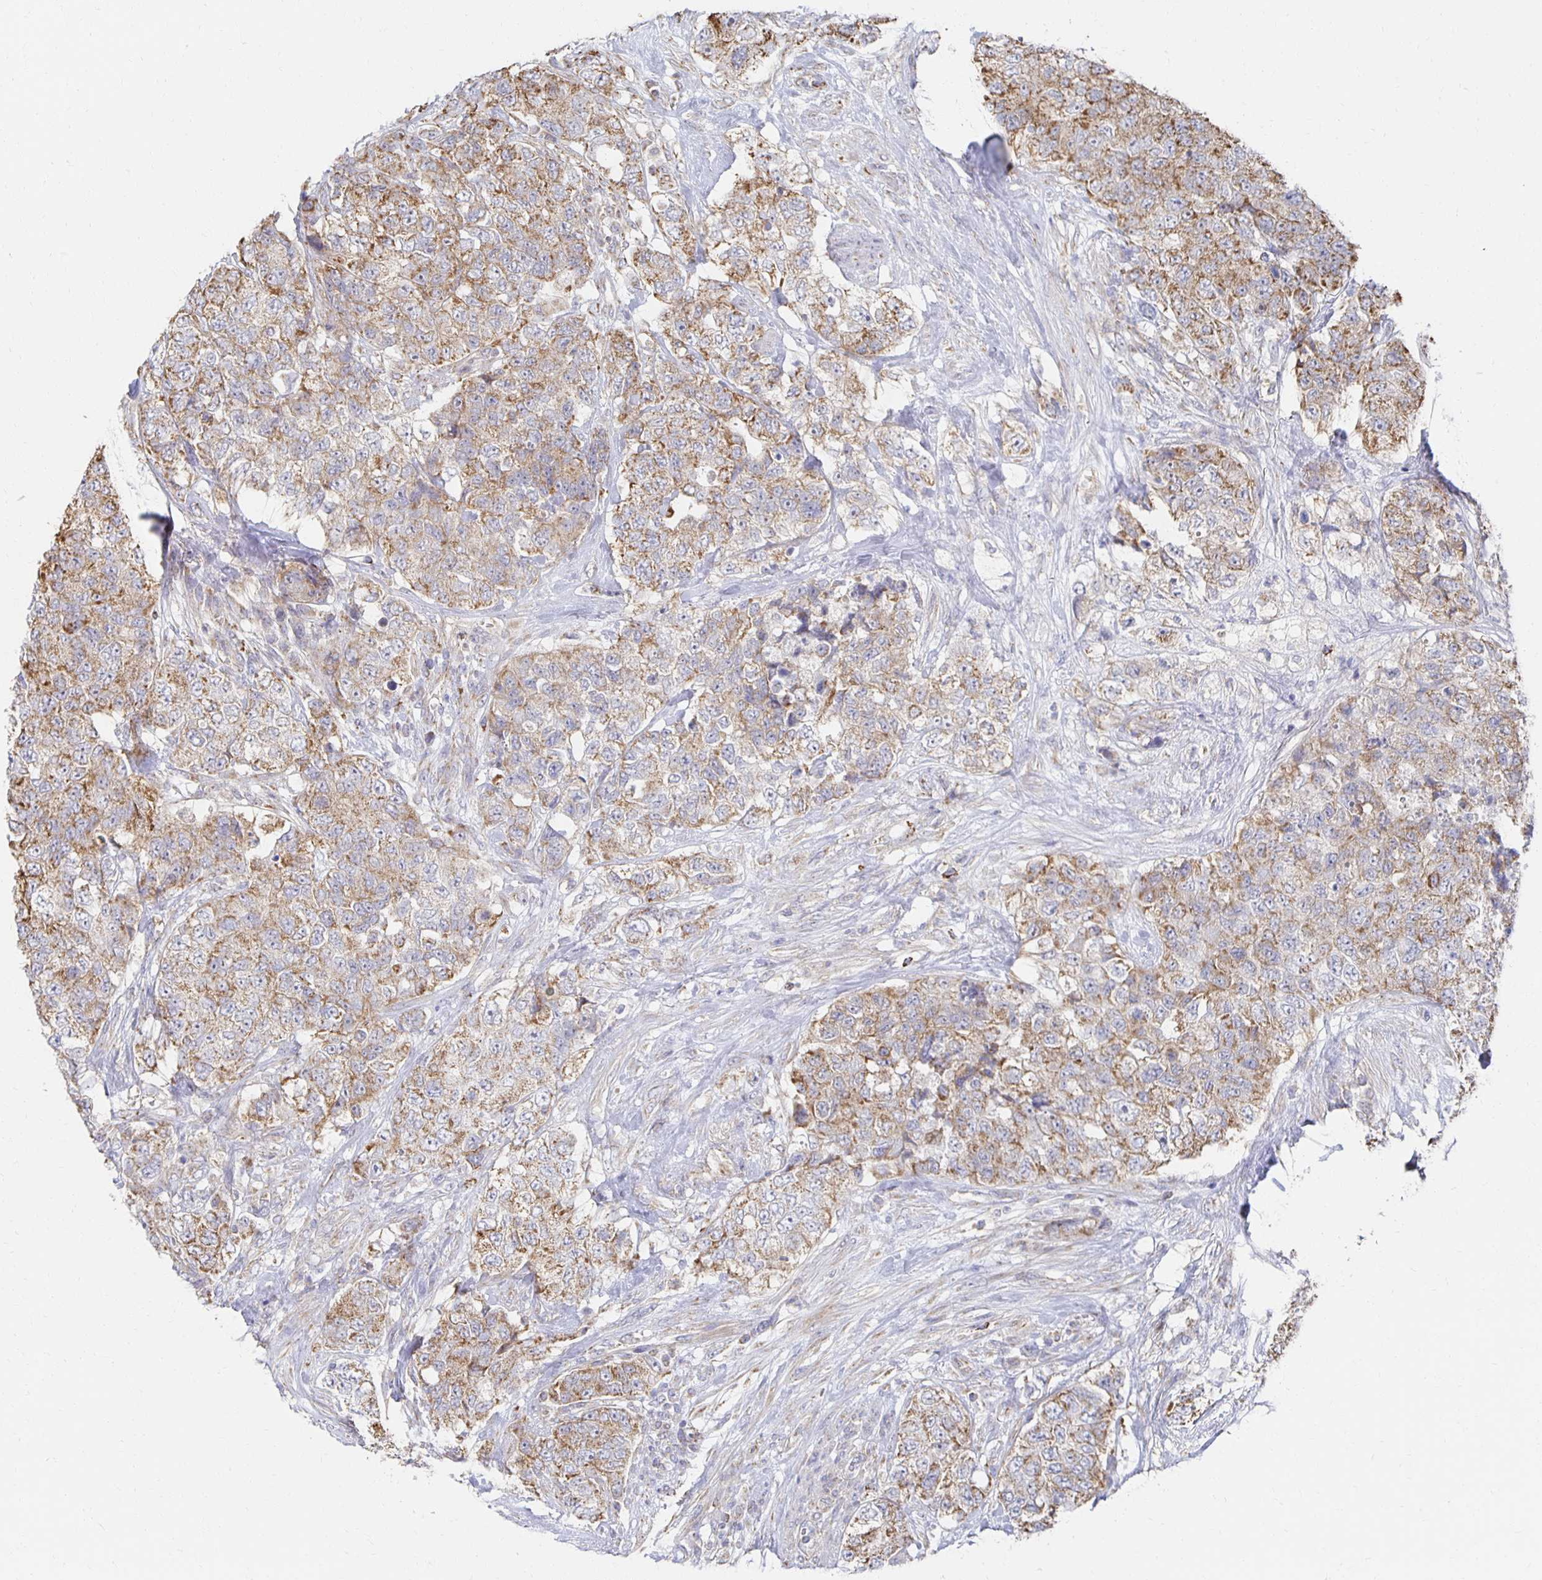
{"staining": {"intensity": "moderate", "quantity": ">75%", "location": "cytoplasmic/membranous"}, "tissue": "urothelial cancer", "cell_type": "Tumor cells", "image_type": "cancer", "snomed": [{"axis": "morphology", "description": "Urothelial carcinoma, High grade"}, {"axis": "topography", "description": "Urinary bladder"}], "caption": "Immunohistochemistry (DAB (3,3'-diaminobenzidine)) staining of urothelial cancer displays moderate cytoplasmic/membranous protein expression in approximately >75% of tumor cells. The staining was performed using DAB, with brown indicating positive protein expression. Nuclei are stained blue with hematoxylin.", "gene": "NKX2-8", "patient": {"sex": "female", "age": 78}}